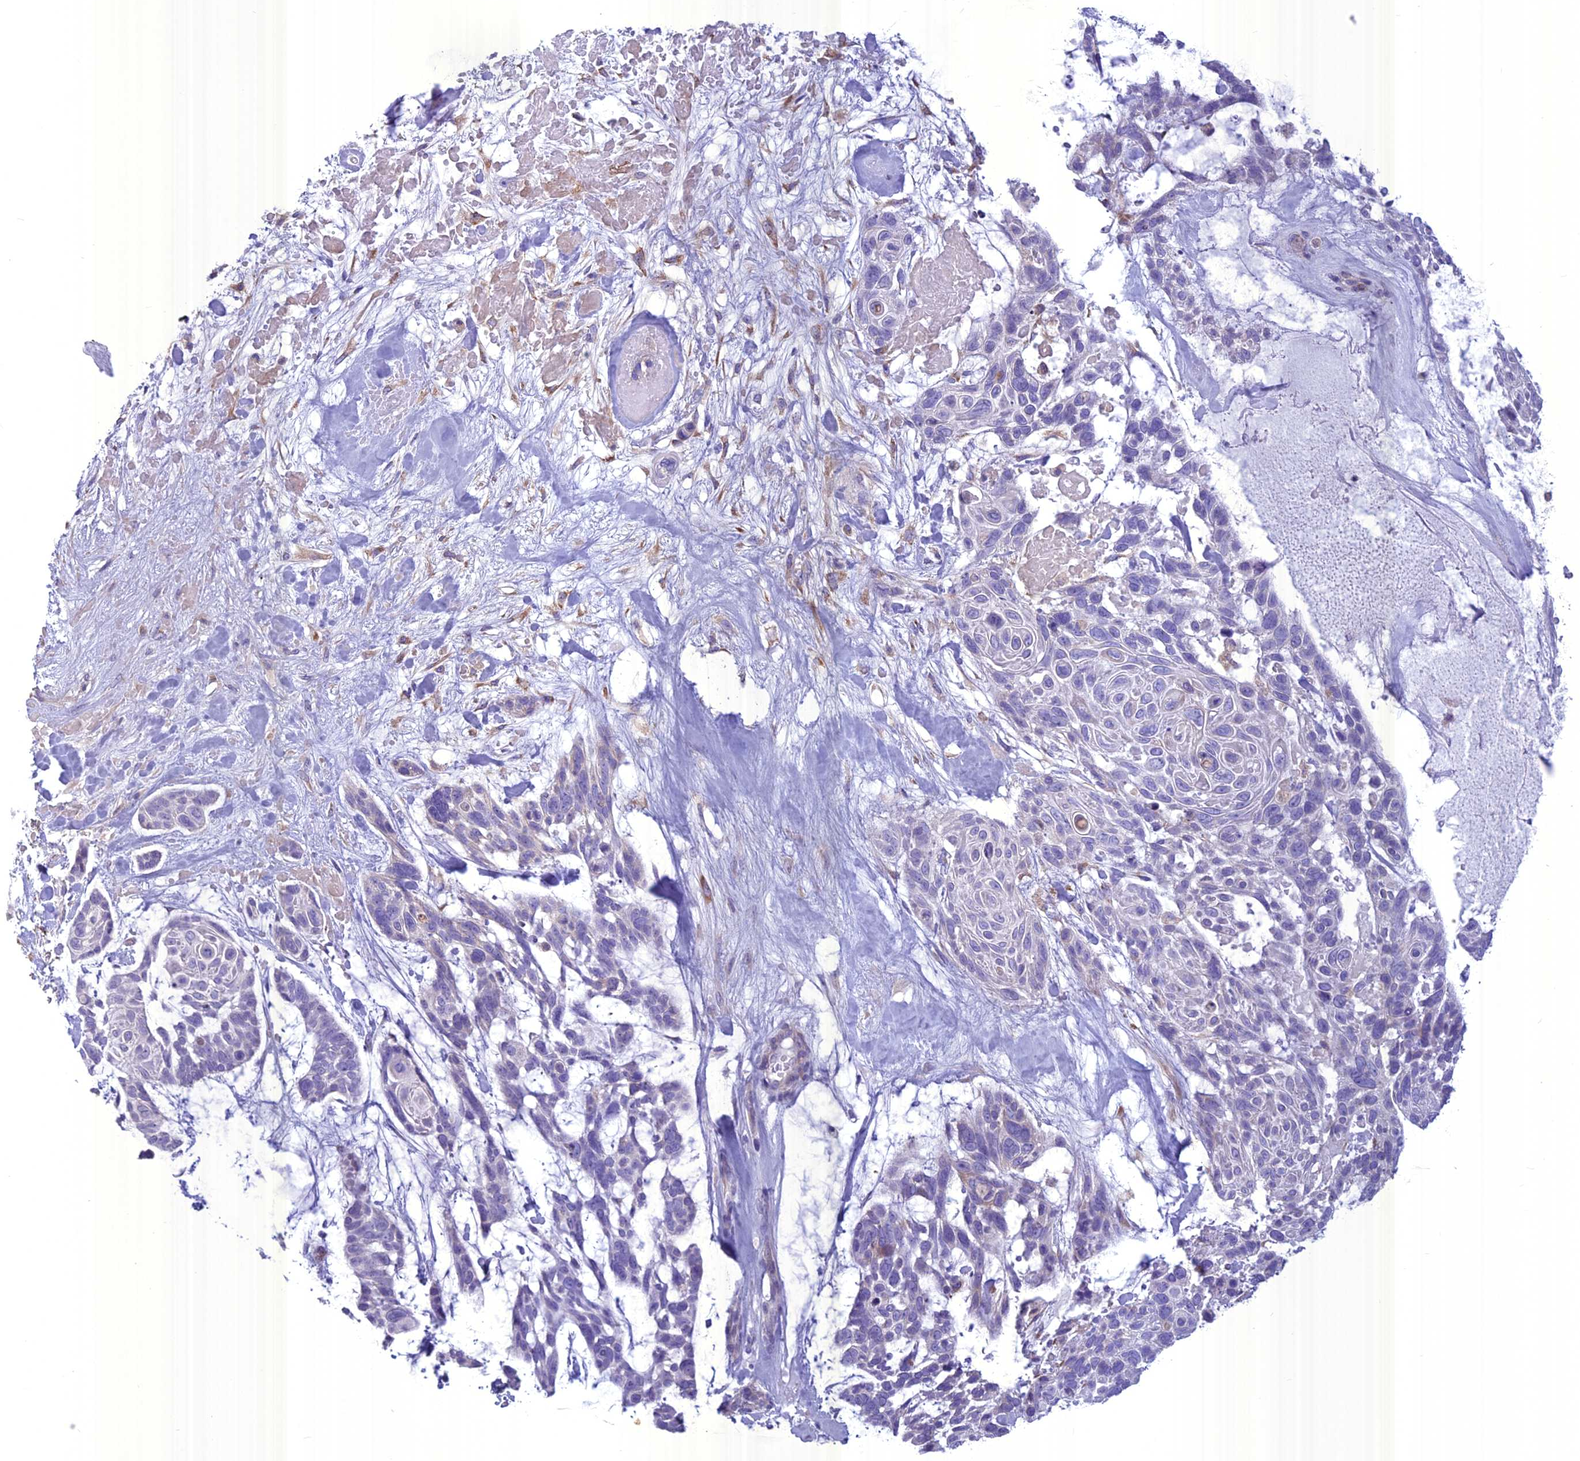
{"staining": {"intensity": "negative", "quantity": "none", "location": "none"}, "tissue": "skin cancer", "cell_type": "Tumor cells", "image_type": "cancer", "snomed": [{"axis": "morphology", "description": "Basal cell carcinoma"}, {"axis": "topography", "description": "Skin"}], "caption": "The immunohistochemistry photomicrograph has no significant expression in tumor cells of basal cell carcinoma (skin) tissue. The staining is performed using DAB (3,3'-diaminobenzidine) brown chromogen with nuclei counter-stained in using hematoxylin.", "gene": "SPHKAP", "patient": {"sex": "male", "age": 88}}